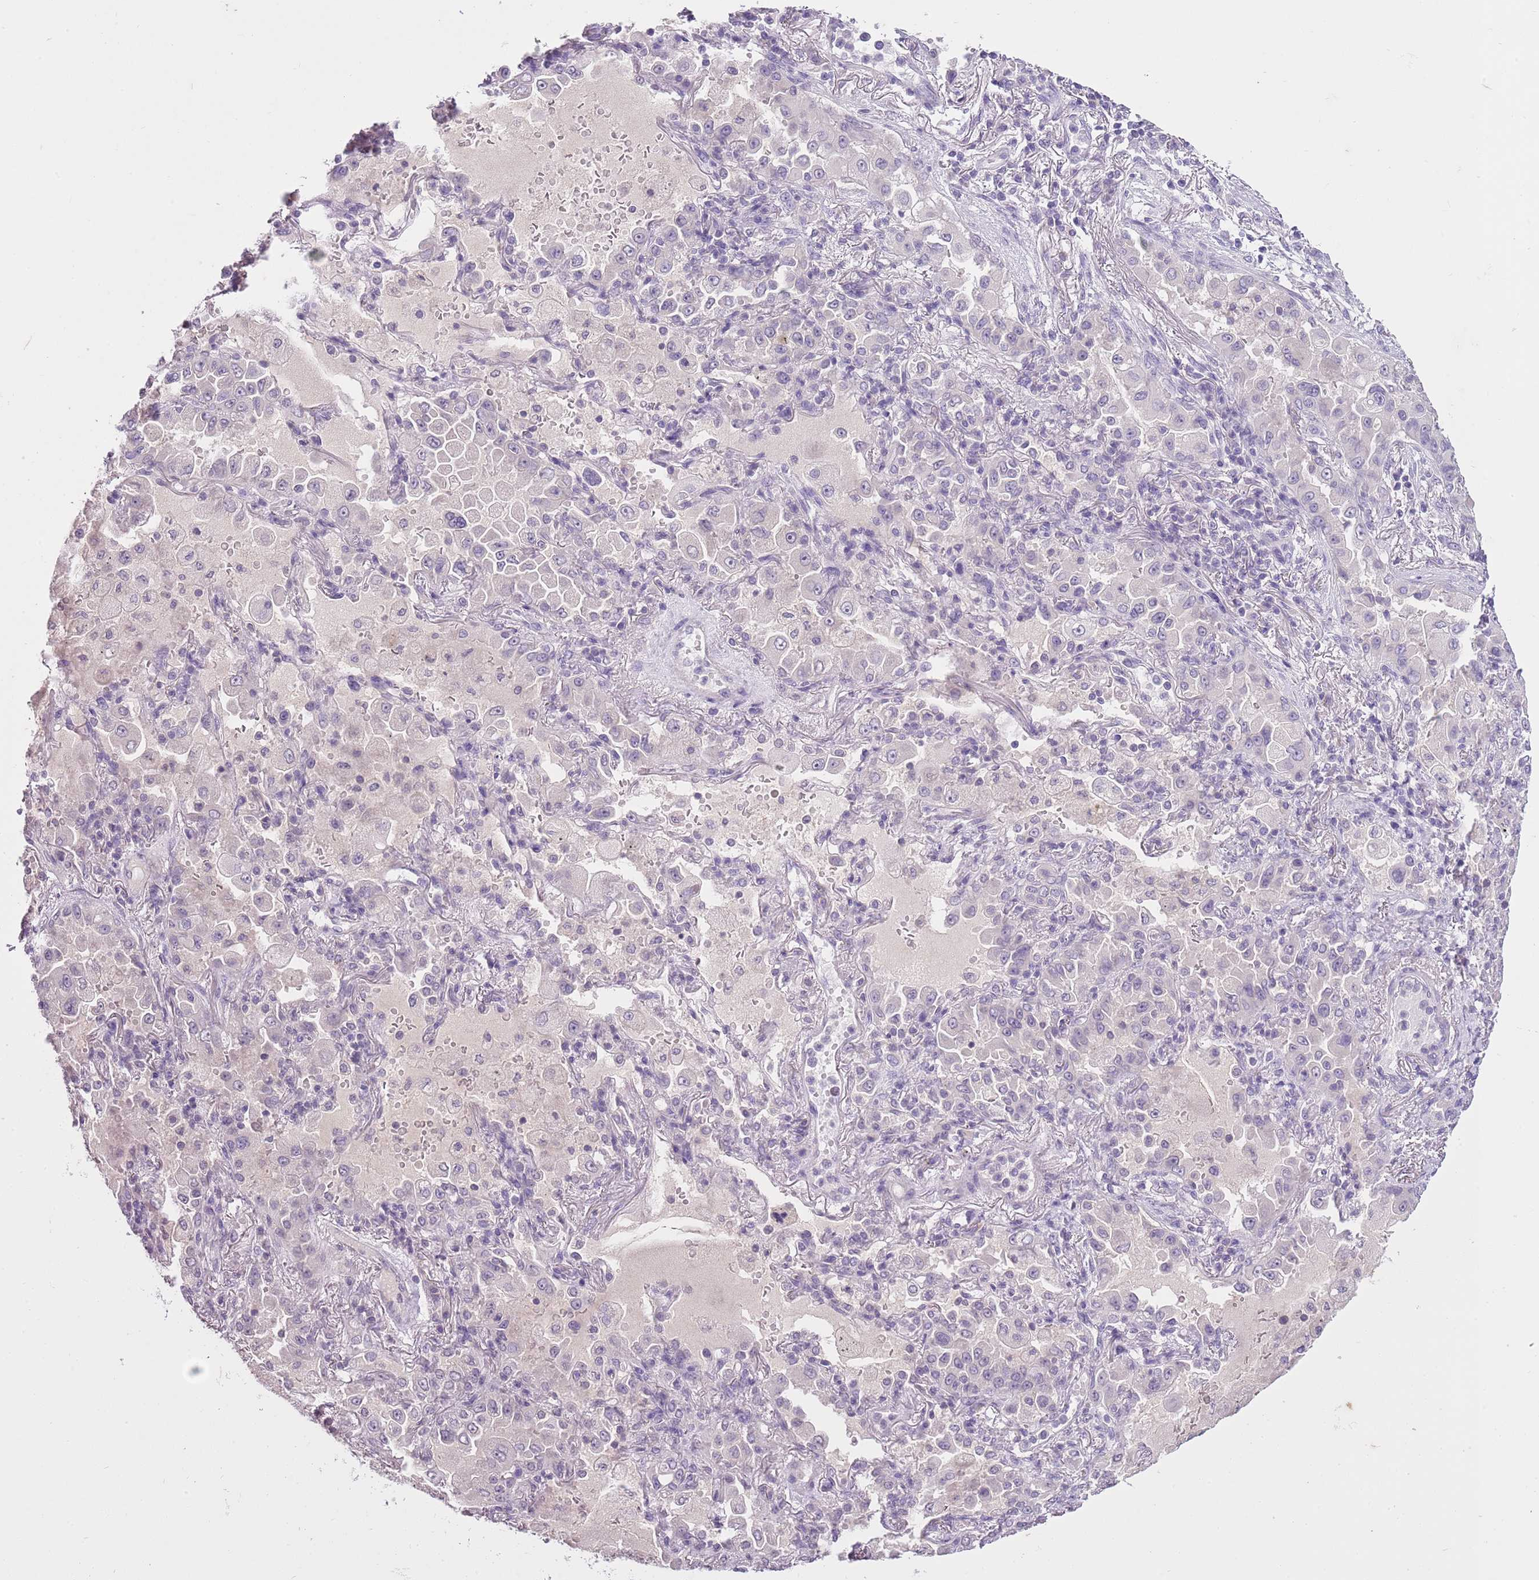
{"staining": {"intensity": "negative", "quantity": "none", "location": "none"}, "tissue": "lung cancer", "cell_type": "Tumor cells", "image_type": "cancer", "snomed": [{"axis": "morphology", "description": "Squamous cell carcinoma, NOS"}, {"axis": "topography", "description": "Lung"}], "caption": "The immunohistochemistry micrograph has no significant expression in tumor cells of lung cancer tissue.", "gene": "SLC35E3", "patient": {"sex": "male", "age": 74}}